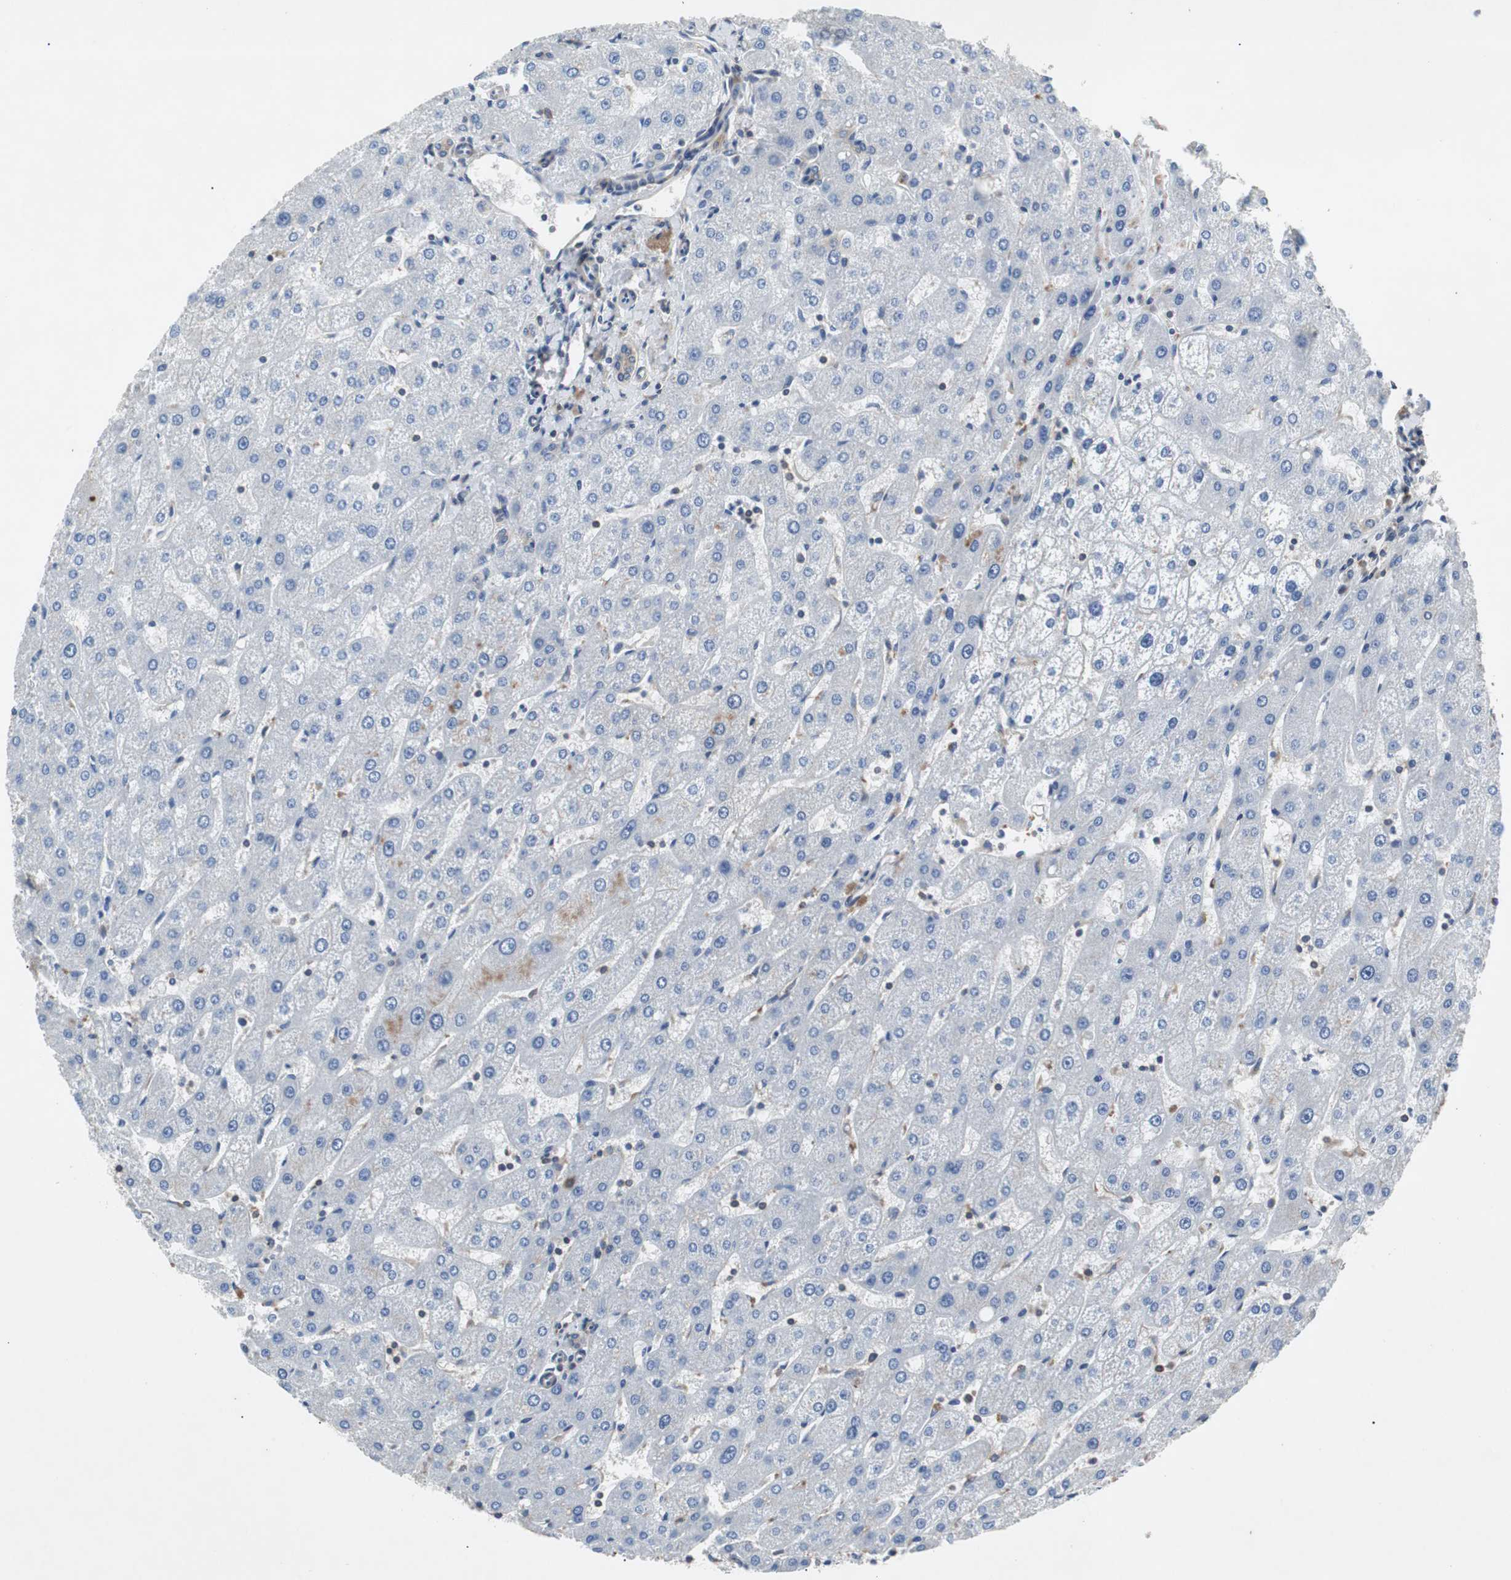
{"staining": {"intensity": "moderate", "quantity": ">75%", "location": "cytoplasmic/membranous"}, "tissue": "liver", "cell_type": "Cholangiocytes", "image_type": "normal", "snomed": [{"axis": "morphology", "description": "Normal tissue, NOS"}, {"axis": "topography", "description": "Liver"}], "caption": "Immunohistochemical staining of normal human liver reveals >75% levels of moderate cytoplasmic/membranous protein positivity in approximately >75% of cholangiocytes. Nuclei are stained in blue.", "gene": "GYS1", "patient": {"sex": "male", "age": 67}}